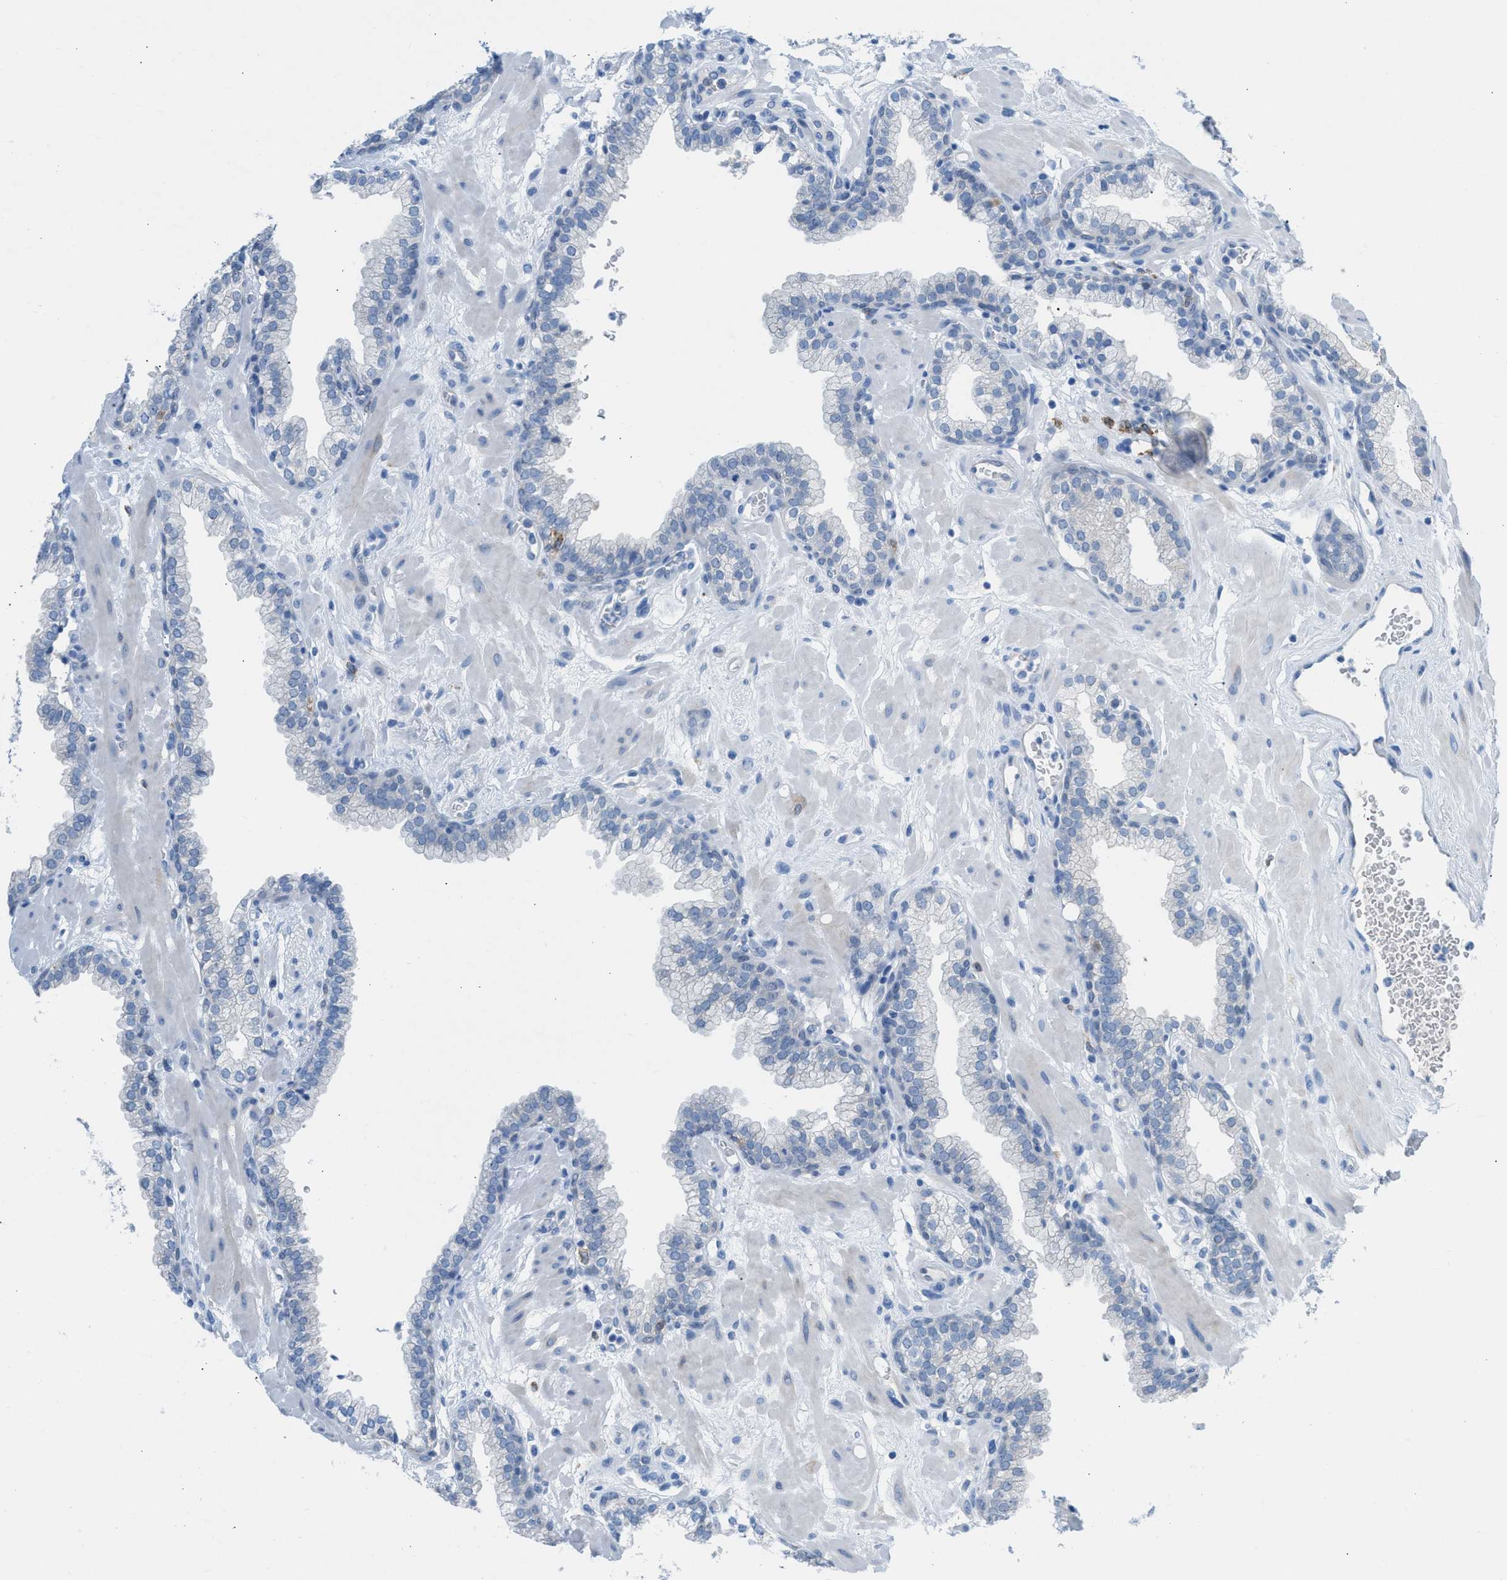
{"staining": {"intensity": "negative", "quantity": "none", "location": "none"}, "tissue": "prostate", "cell_type": "Glandular cells", "image_type": "normal", "snomed": [{"axis": "morphology", "description": "Normal tissue, NOS"}, {"axis": "morphology", "description": "Urothelial carcinoma, Low grade"}, {"axis": "topography", "description": "Urinary bladder"}, {"axis": "topography", "description": "Prostate"}], "caption": "This is a histopathology image of IHC staining of benign prostate, which shows no expression in glandular cells.", "gene": "CLEC10A", "patient": {"sex": "male", "age": 60}}